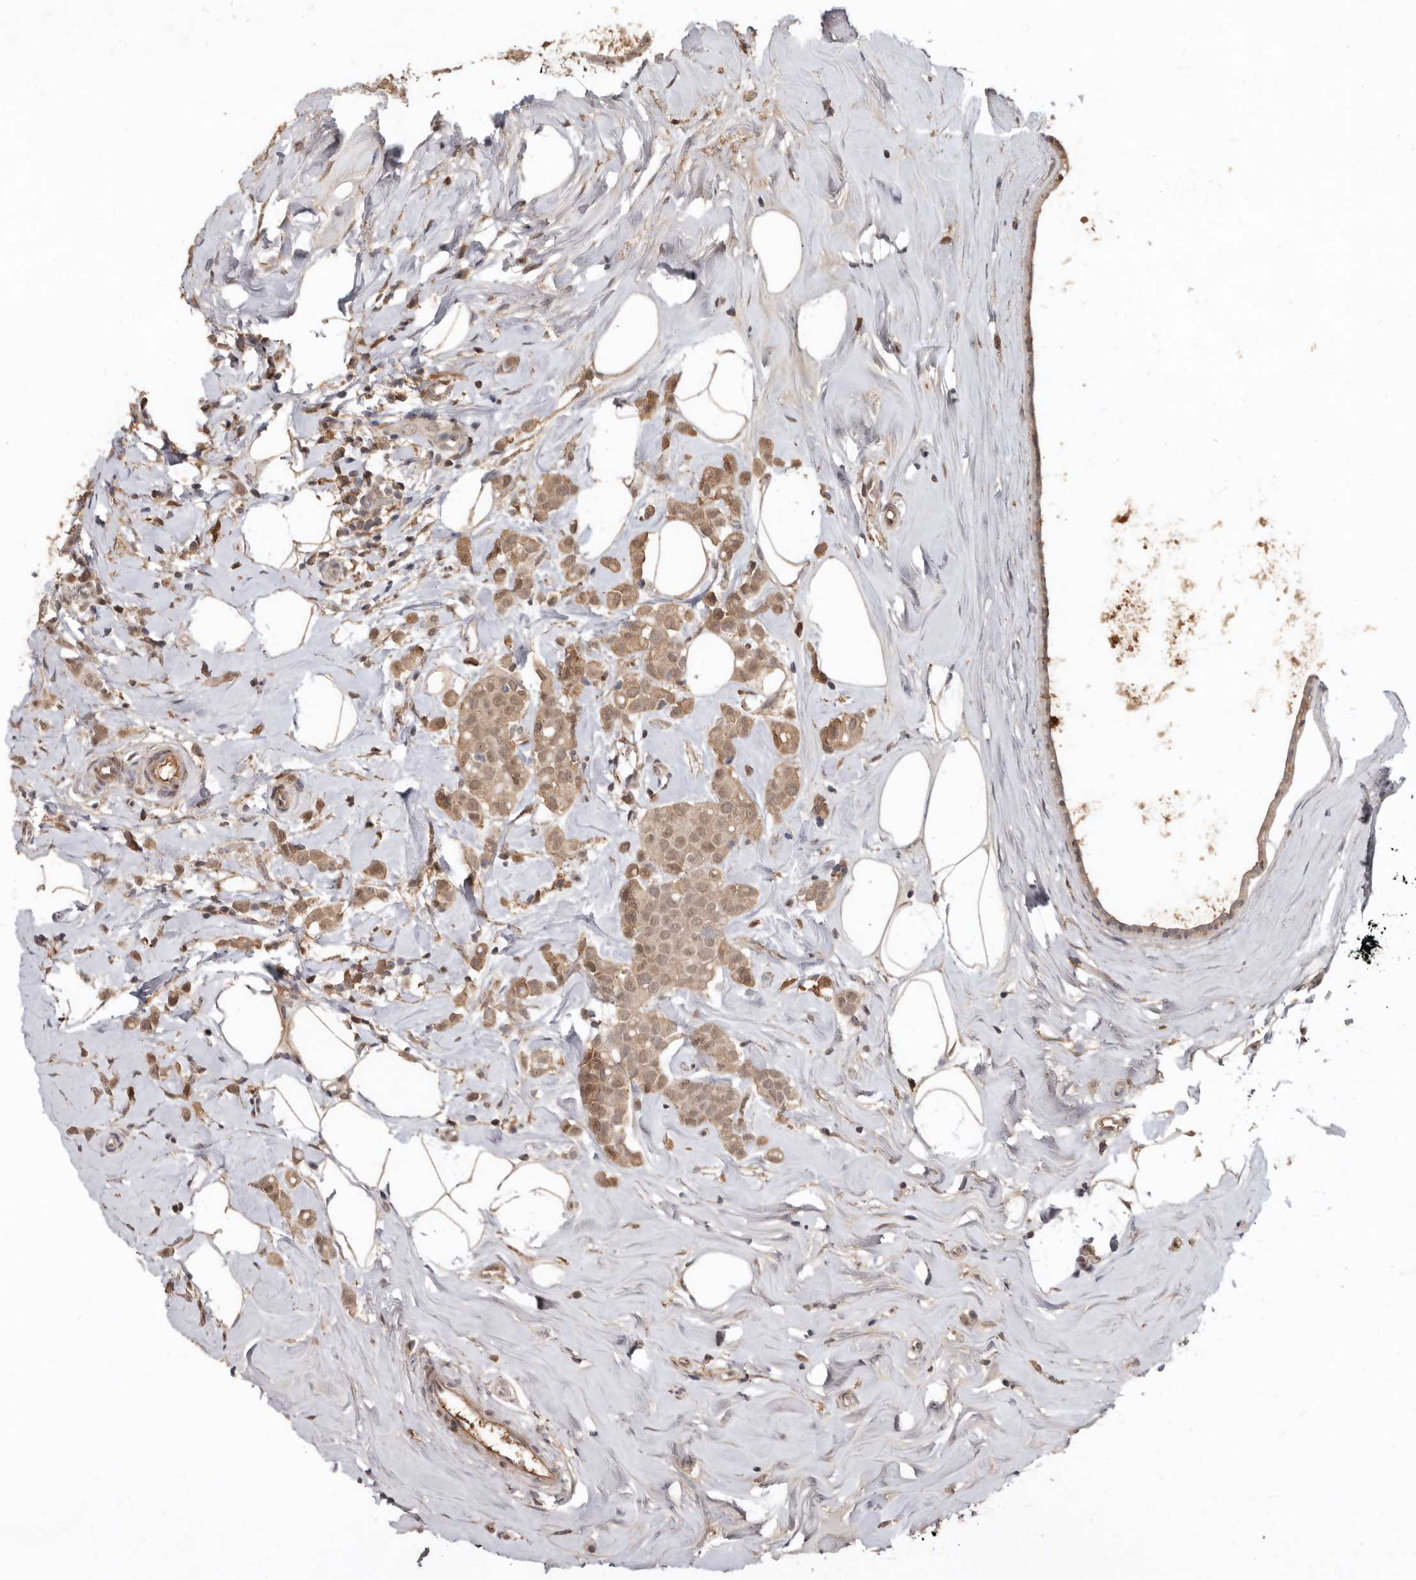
{"staining": {"intensity": "moderate", "quantity": ">75%", "location": "cytoplasmic/membranous,nuclear"}, "tissue": "breast cancer", "cell_type": "Tumor cells", "image_type": "cancer", "snomed": [{"axis": "morphology", "description": "Lobular carcinoma"}, {"axis": "topography", "description": "Breast"}], "caption": "Immunohistochemistry staining of breast cancer, which demonstrates medium levels of moderate cytoplasmic/membranous and nuclear expression in about >75% of tumor cells indicating moderate cytoplasmic/membranous and nuclear protein staining. The staining was performed using DAB (3,3'-diaminobenzidine) (brown) for protein detection and nuclei were counterstained in hematoxylin (blue).", "gene": "LRGUK", "patient": {"sex": "female", "age": 47}}